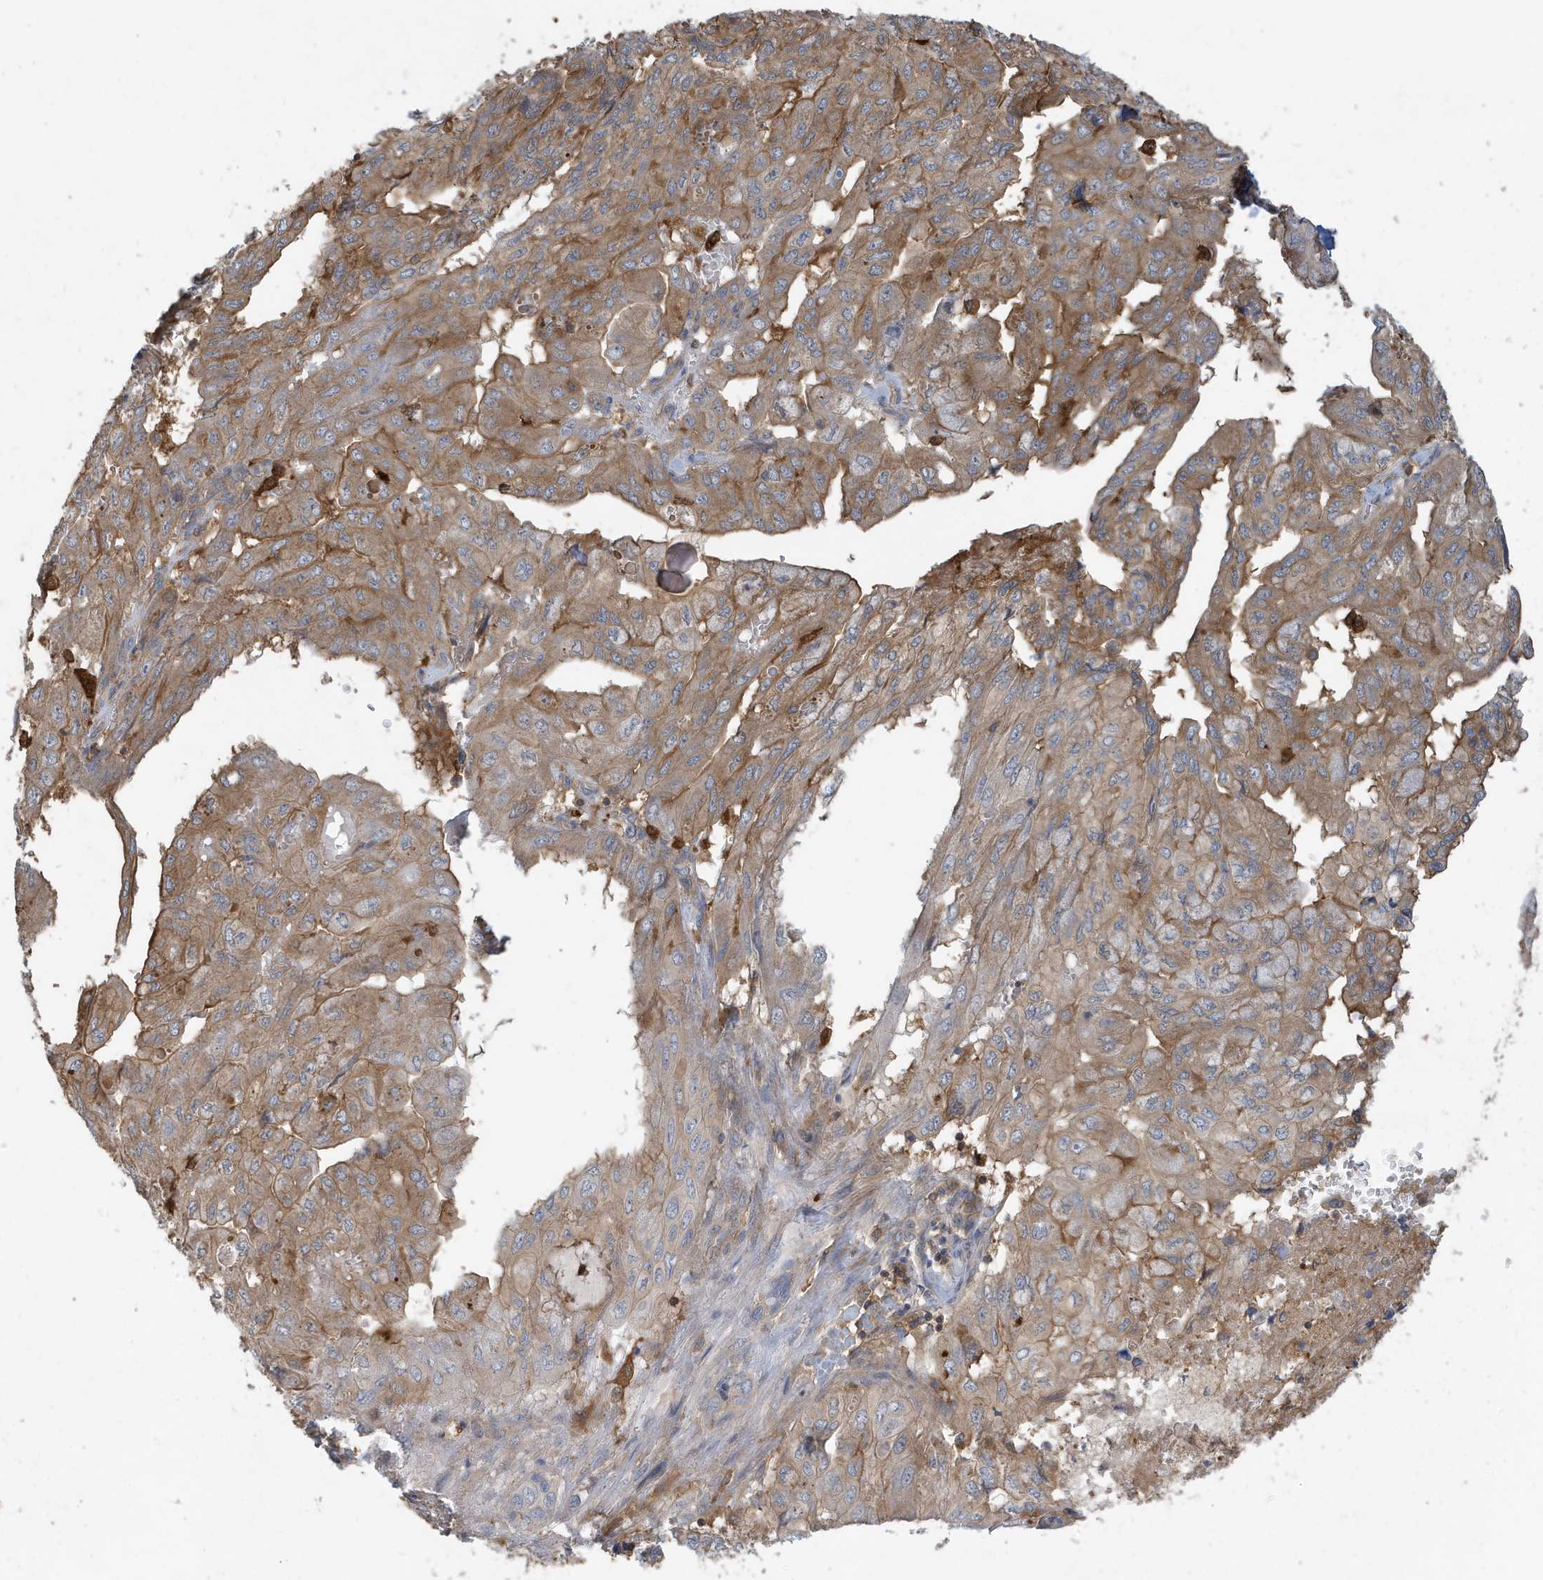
{"staining": {"intensity": "moderate", "quantity": "25%-75%", "location": "cytoplasmic/membranous"}, "tissue": "pancreatic cancer", "cell_type": "Tumor cells", "image_type": "cancer", "snomed": [{"axis": "morphology", "description": "Adenocarcinoma, NOS"}, {"axis": "topography", "description": "Pancreas"}], "caption": "Immunohistochemical staining of pancreatic adenocarcinoma reveals medium levels of moderate cytoplasmic/membranous positivity in approximately 25%-75% of tumor cells.", "gene": "ABTB1", "patient": {"sex": "male", "age": 51}}